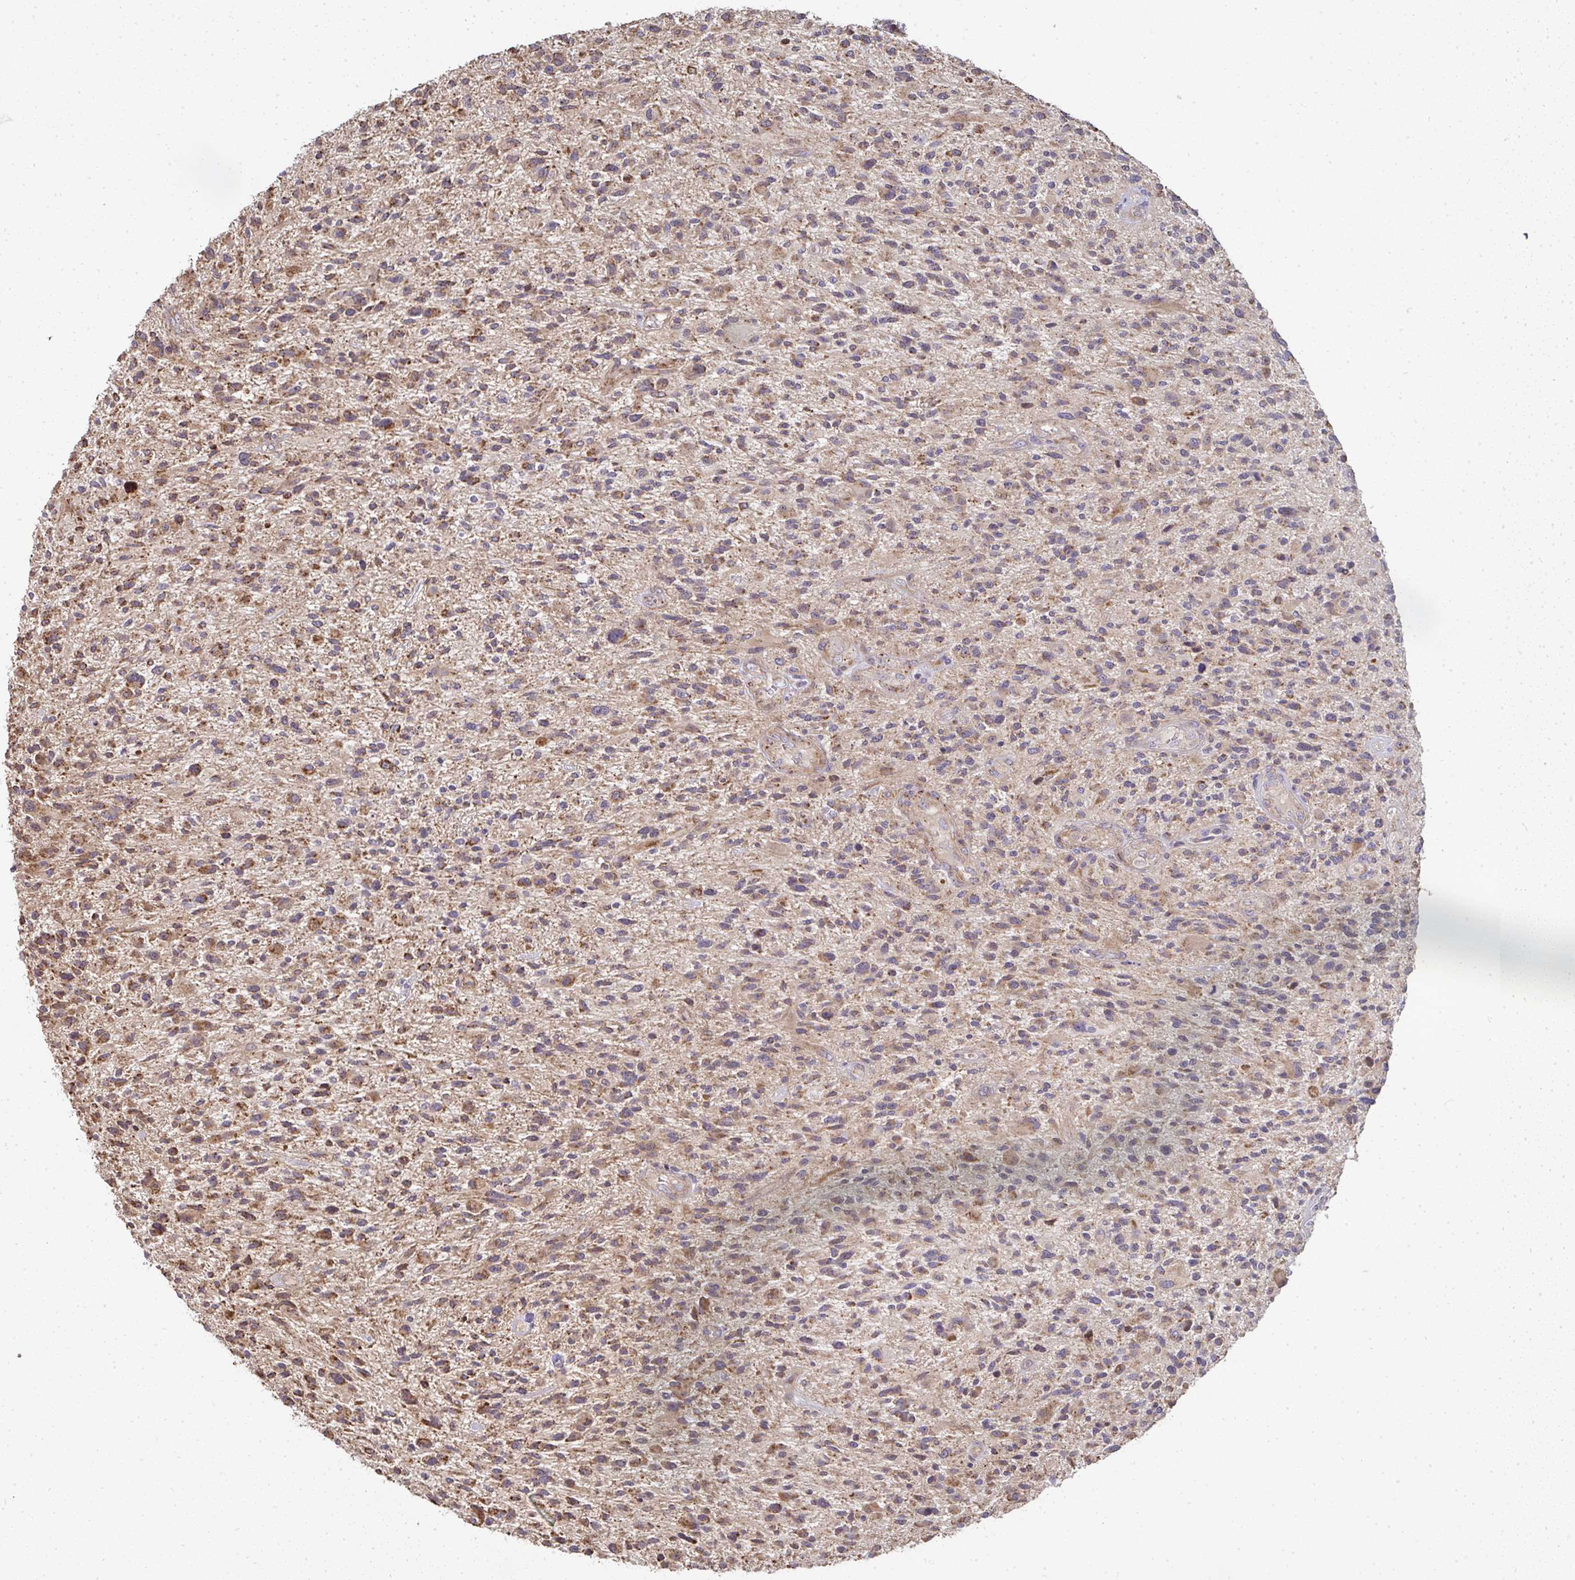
{"staining": {"intensity": "moderate", "quantity": ">75%", "location": "cytoplasmic/membranous"}, "tissue": "glioma", "cell_type": "Tumor cells", "image_type": "cancer", "snomed": [{"axis": "morphology", "description": "Glioma, malignant, High grade"}, {"axis": "topography", "description": "Brain"}], "caption": "This image demonstrates glioma stained with immunohistochemistry to label a protein in brown. The cytoplasmic/membranous of tumor cells show moderate positivity for the protein. Nuclei are counter-stained blue.", "gene": "AGTPBP1", "patient": {"sex": "male", "age": 47}}